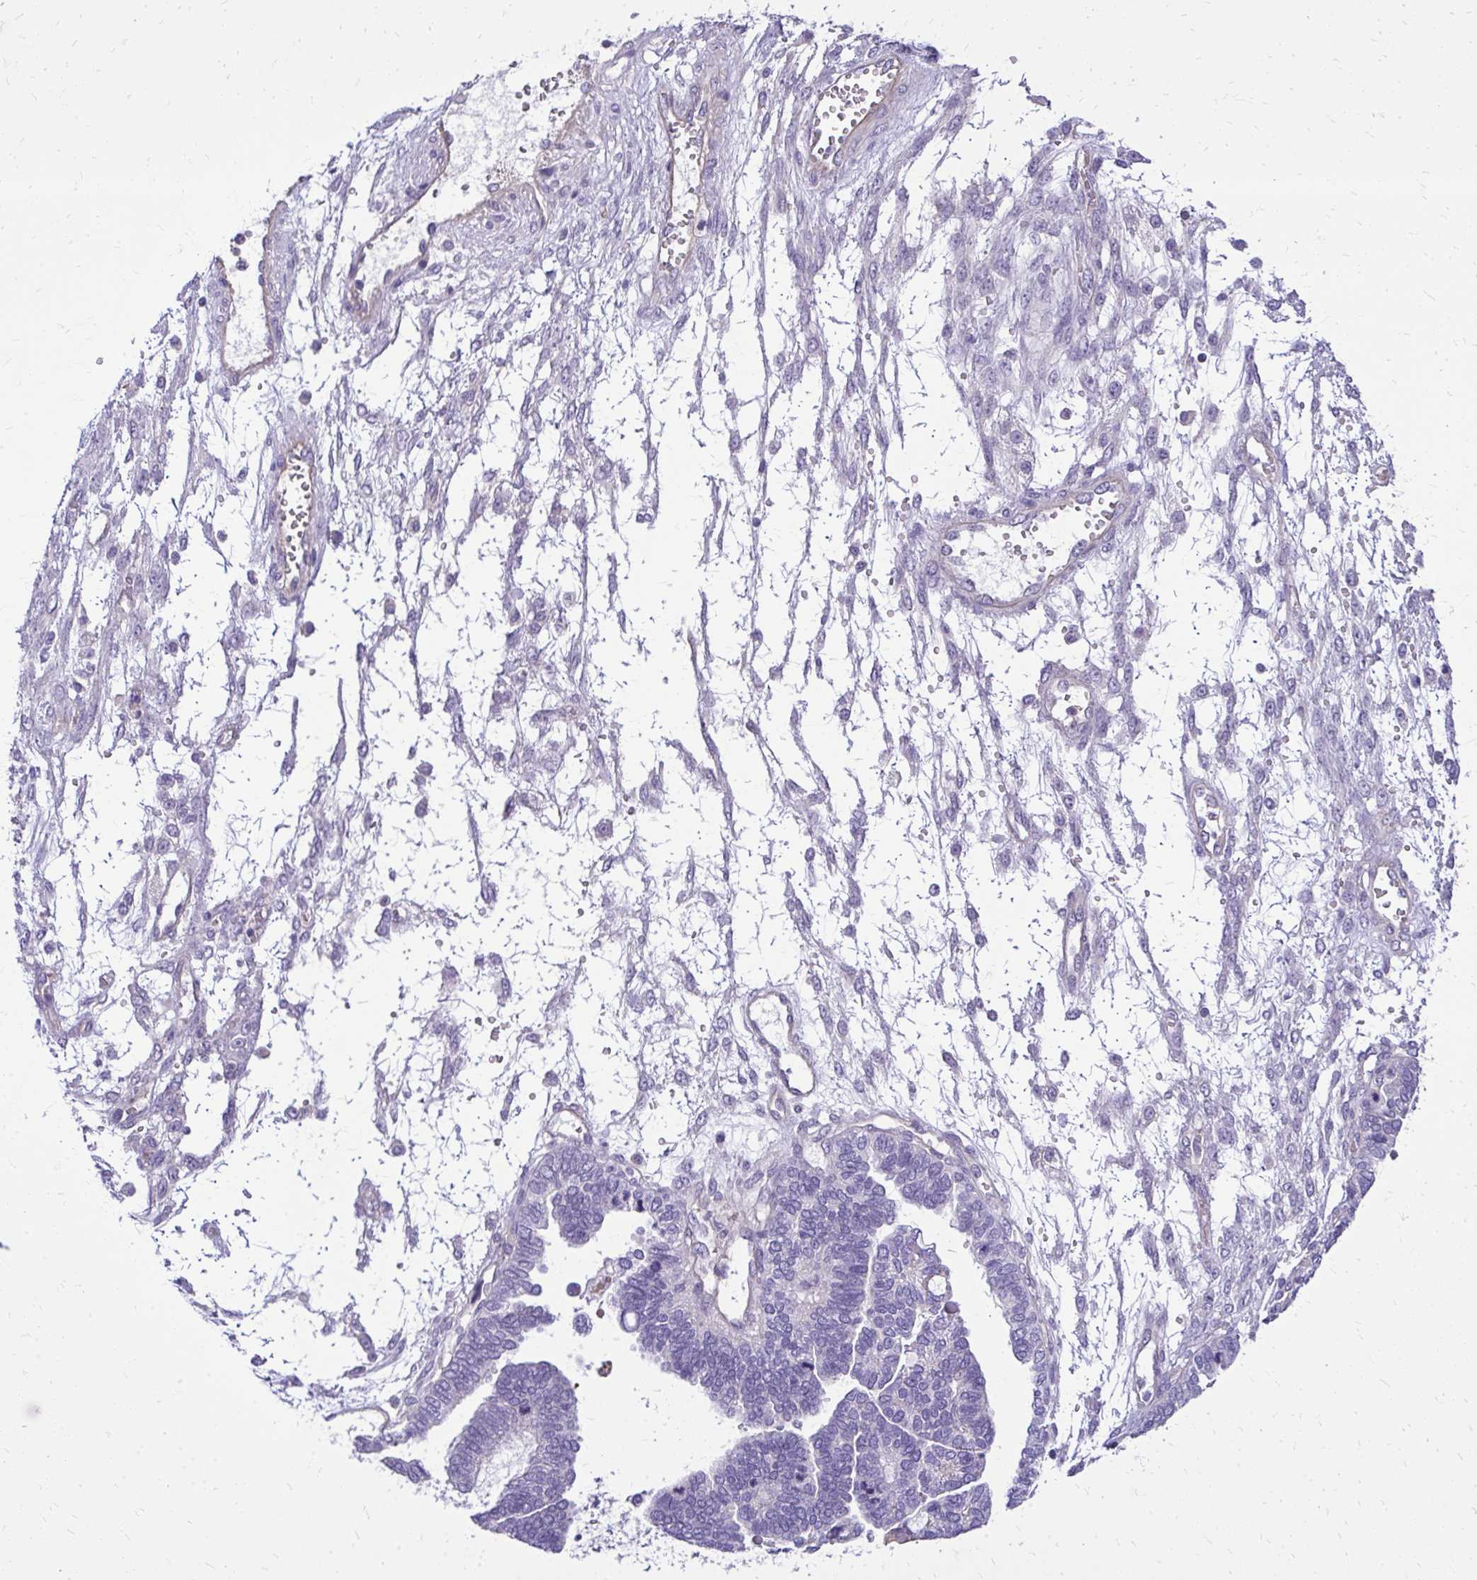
{"staining": {"intensity": "negative", "quantity": "none", "location": "none"}, "tissue": "ovarian cancer", "cell_type": "Tumor cells", "image_type": "cancer", "snomed": [{"axis": "morphology", "description": "Cystadenocarcinoma, serous, NOS"}, {"axis": "topography", "description": "Ovary"}], "caption": "High magnification brightfield microscopy of ovarian cancer (serous cystadenocarcinoma) stained with DAB (3,3'-diaminobenzidine) (brown) and counterstained with hematoxylin (blue): tumor cells show no significant staining.", "gene": "RUNDC3B", "patient": {"sex": "female", "age": 51}}